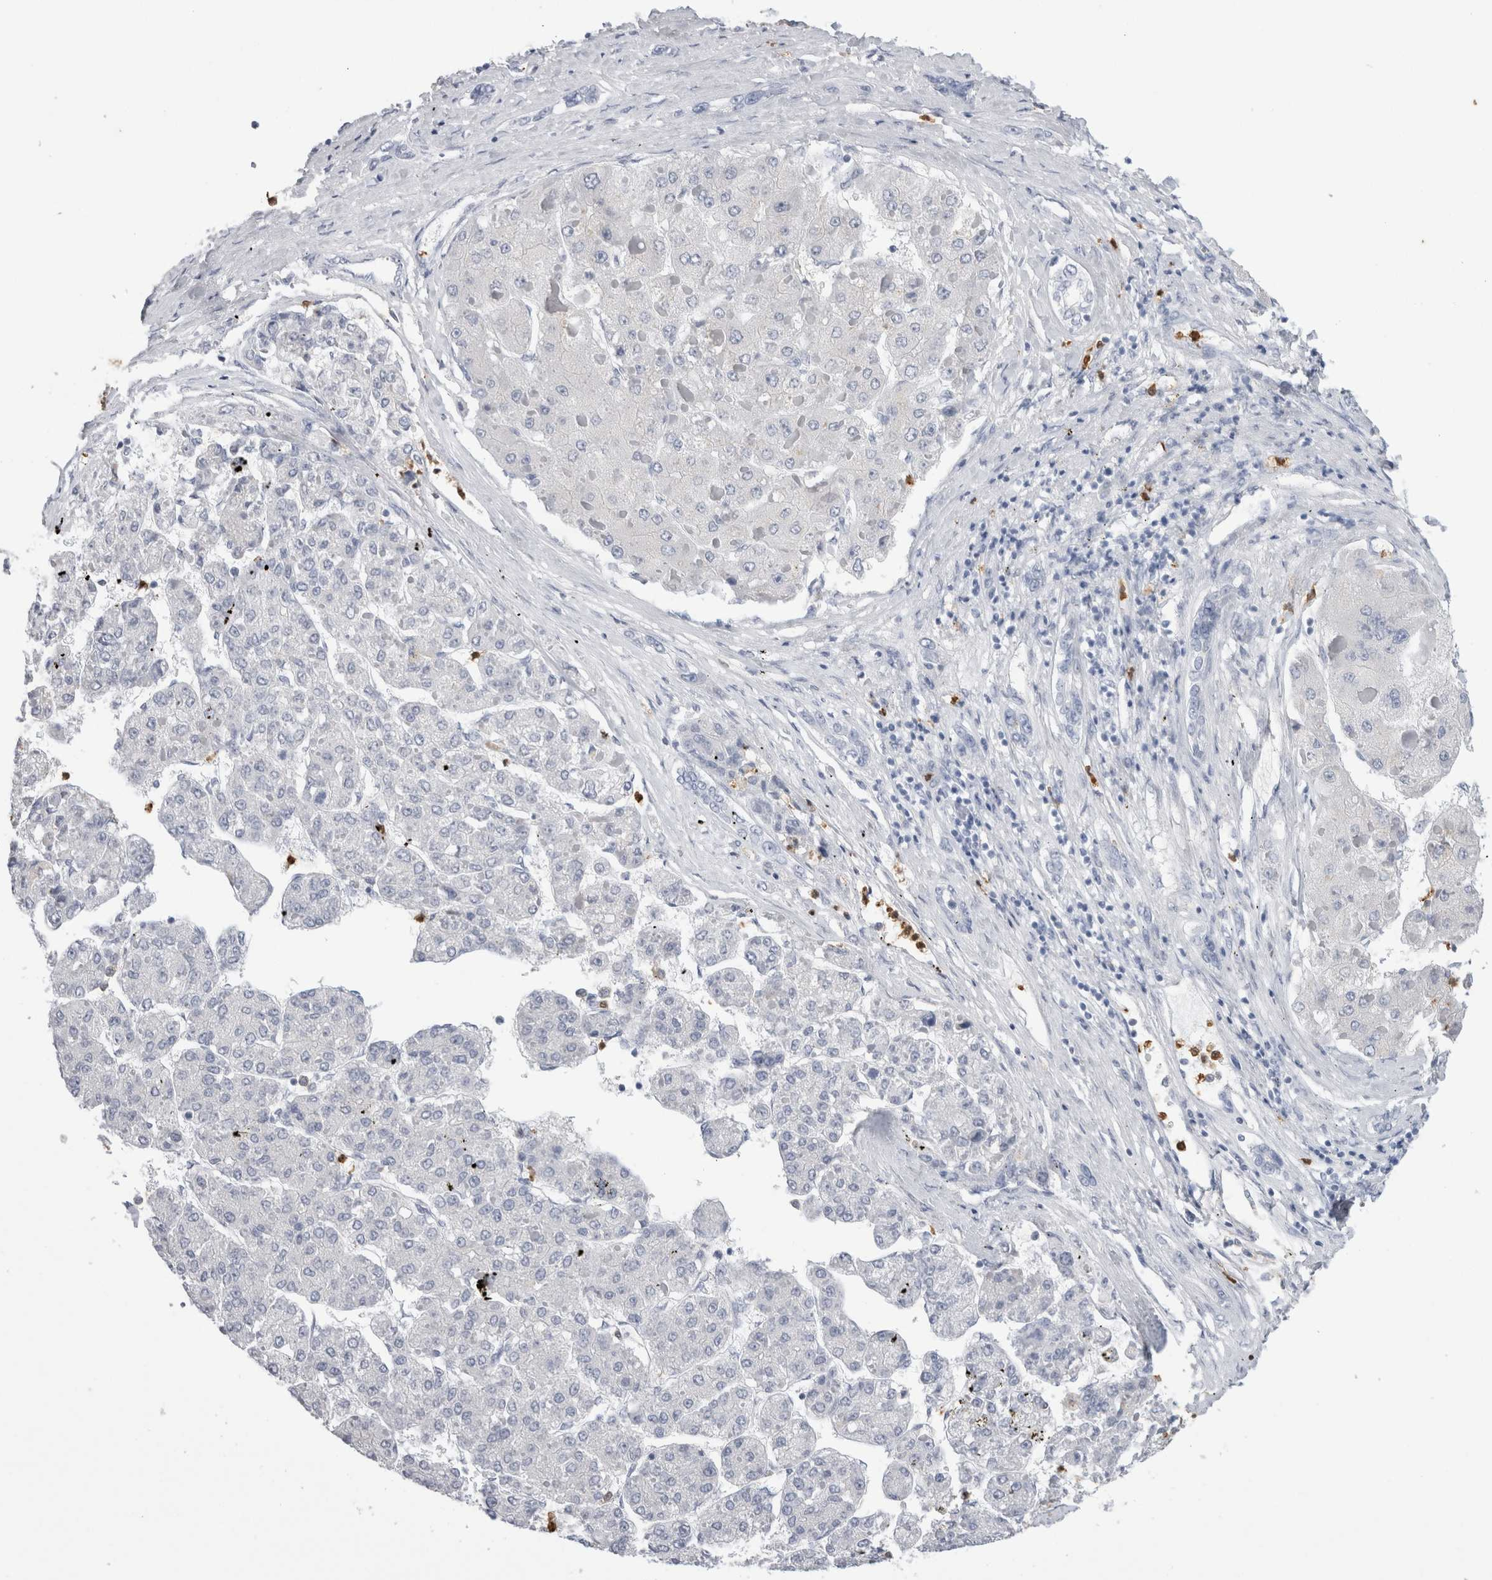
{"staining": {"intensity": "negative", "quantity": "none", "location": "none"}, "tissue": "liver cancer", "cell_type": "Tumor cells", "image_type": "cancer", "snomed": [{"axis": "morphology", "description": "Carcinoma, Hepatocellular, NOS"}, {"axis": "topography", "description": "Liver"}], "caption": "Immunohistochemistry (IHC) image of neoplastic tissue: human liver hepatocellular carcinoma stained with DAB (3,3'-diaminobenzidine) demonstrates no significant protein expression in tumor cells.", "gene": "S100A12", "patient": {"sex": "female", "age": 73}}